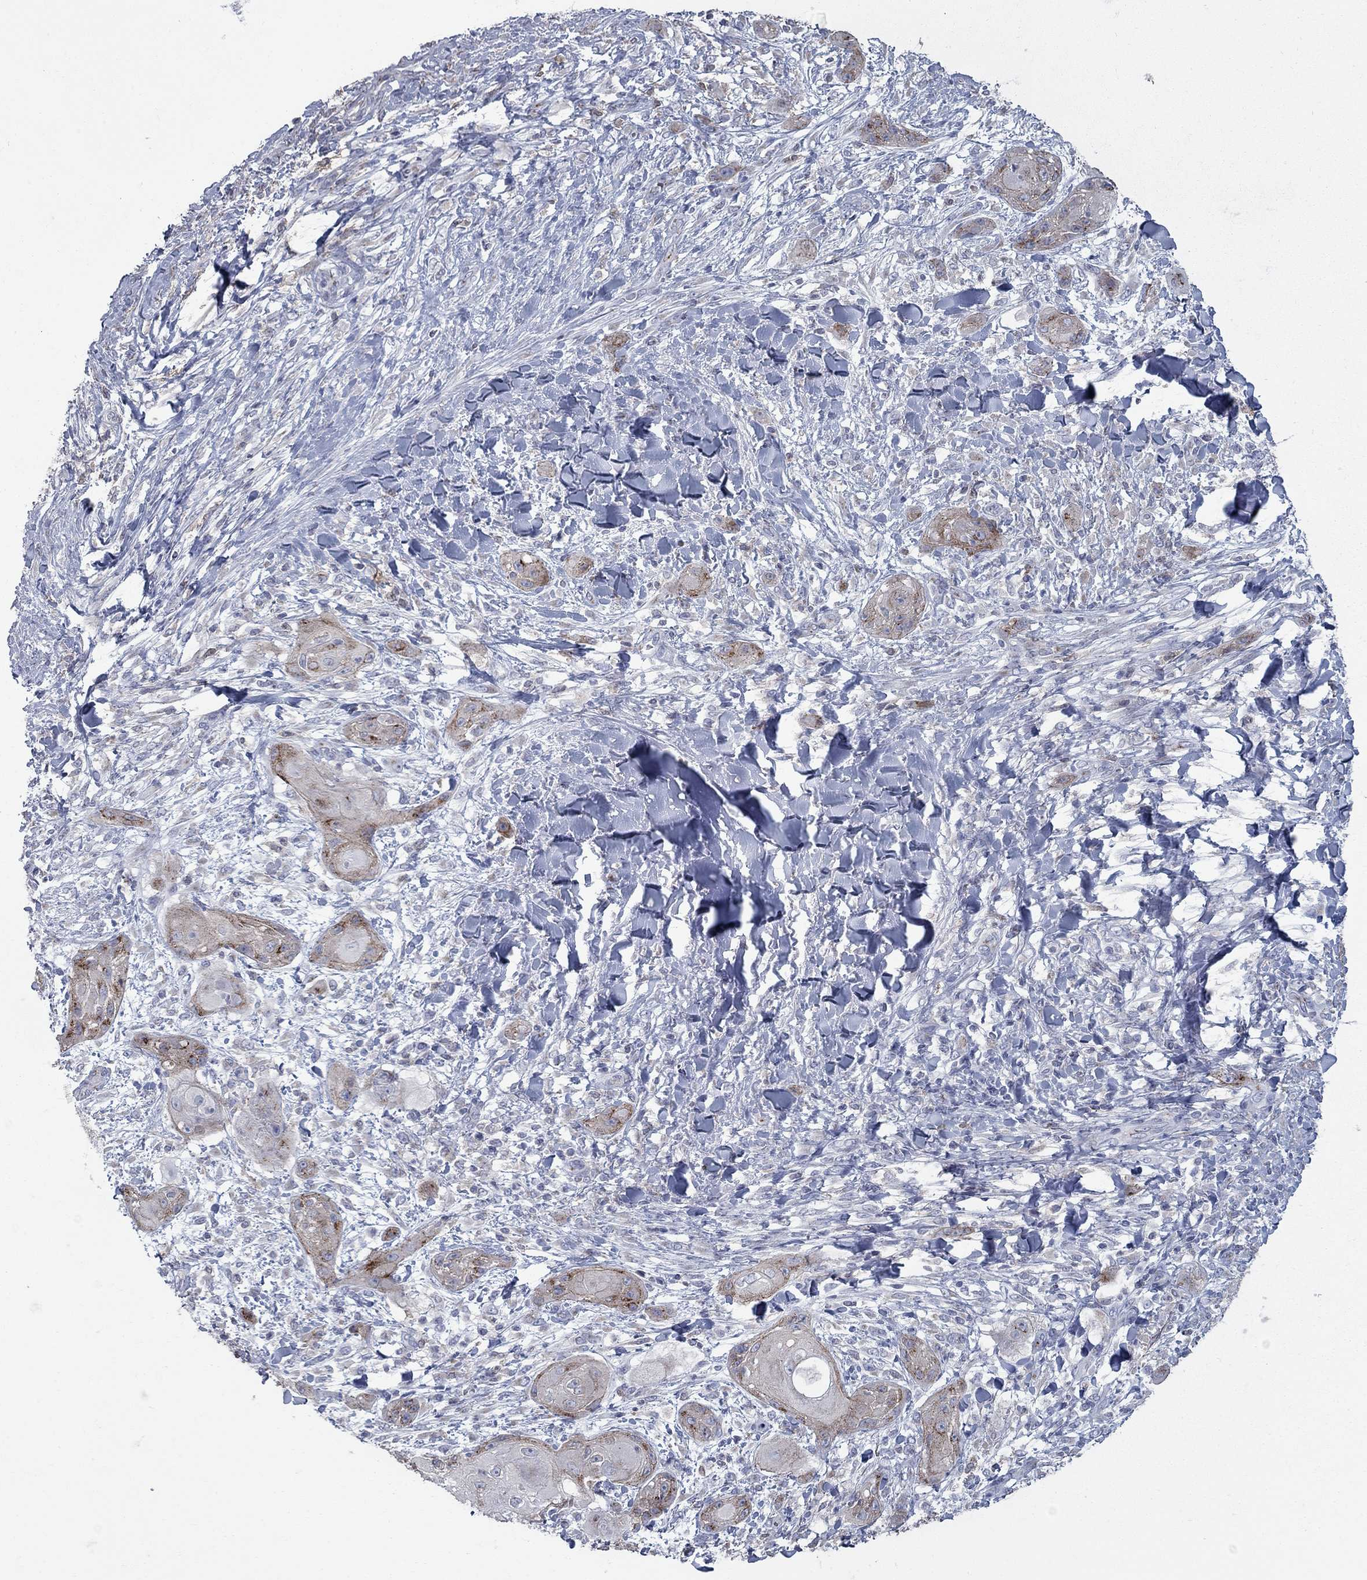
{"staining": {"intensity": "moderate", "quantity": ">75%", "location": "cytoplasmic/membranous"}, "tissue": "skin cancer", "cell_type": "Tumor cells", "image_type": "cancer", "snomed": [{"axis": "morphology", "description": "Squamous cell carcinoma, NOS"}, {"axis": "topography", "description": "Skin"}], "caption": "A brown stain shows moderate cytoplasmic/membranous staining of a protein in human skin cancer tumor cells.", "gene": "KIAA0319L", "patient": {"sex": "male", "age": 62}}